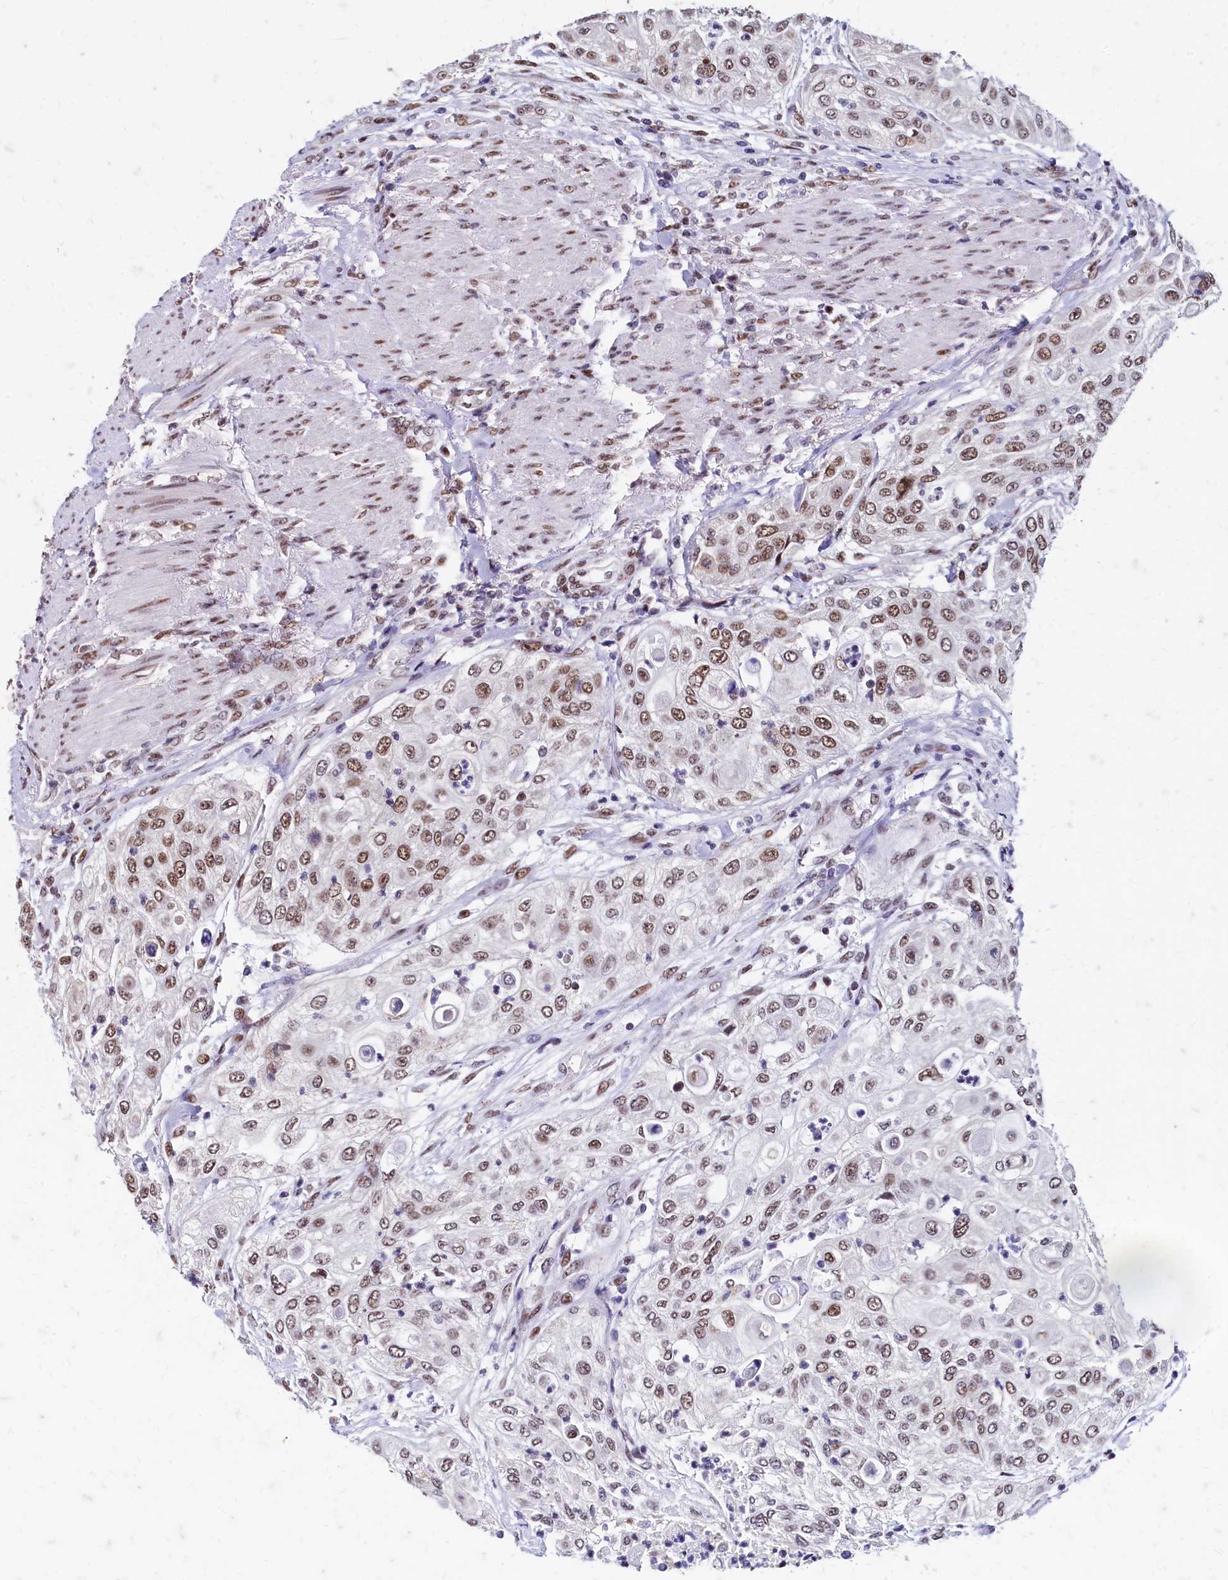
{"staining": {"intensity": "moderate", "quantity": ">75%", "location": "nuclear"}, "tissue": "urothelial cancer", "cell_type": "Tumor cells", "image_type": "cancer", "snomed": [{"axis": "morphology", "description": "Urothelial carcinoma, High grade"}, {"axis": "topography", "description": "Urinary bladder"}], "caption": "Human high-grade urothelial carcinoma stained for a protein (brown) displays moderate nuclear positive expression in about >75% of tumor cells.", "gene": "CPSF7", "patient": {"sex": "female", "age": 79}}